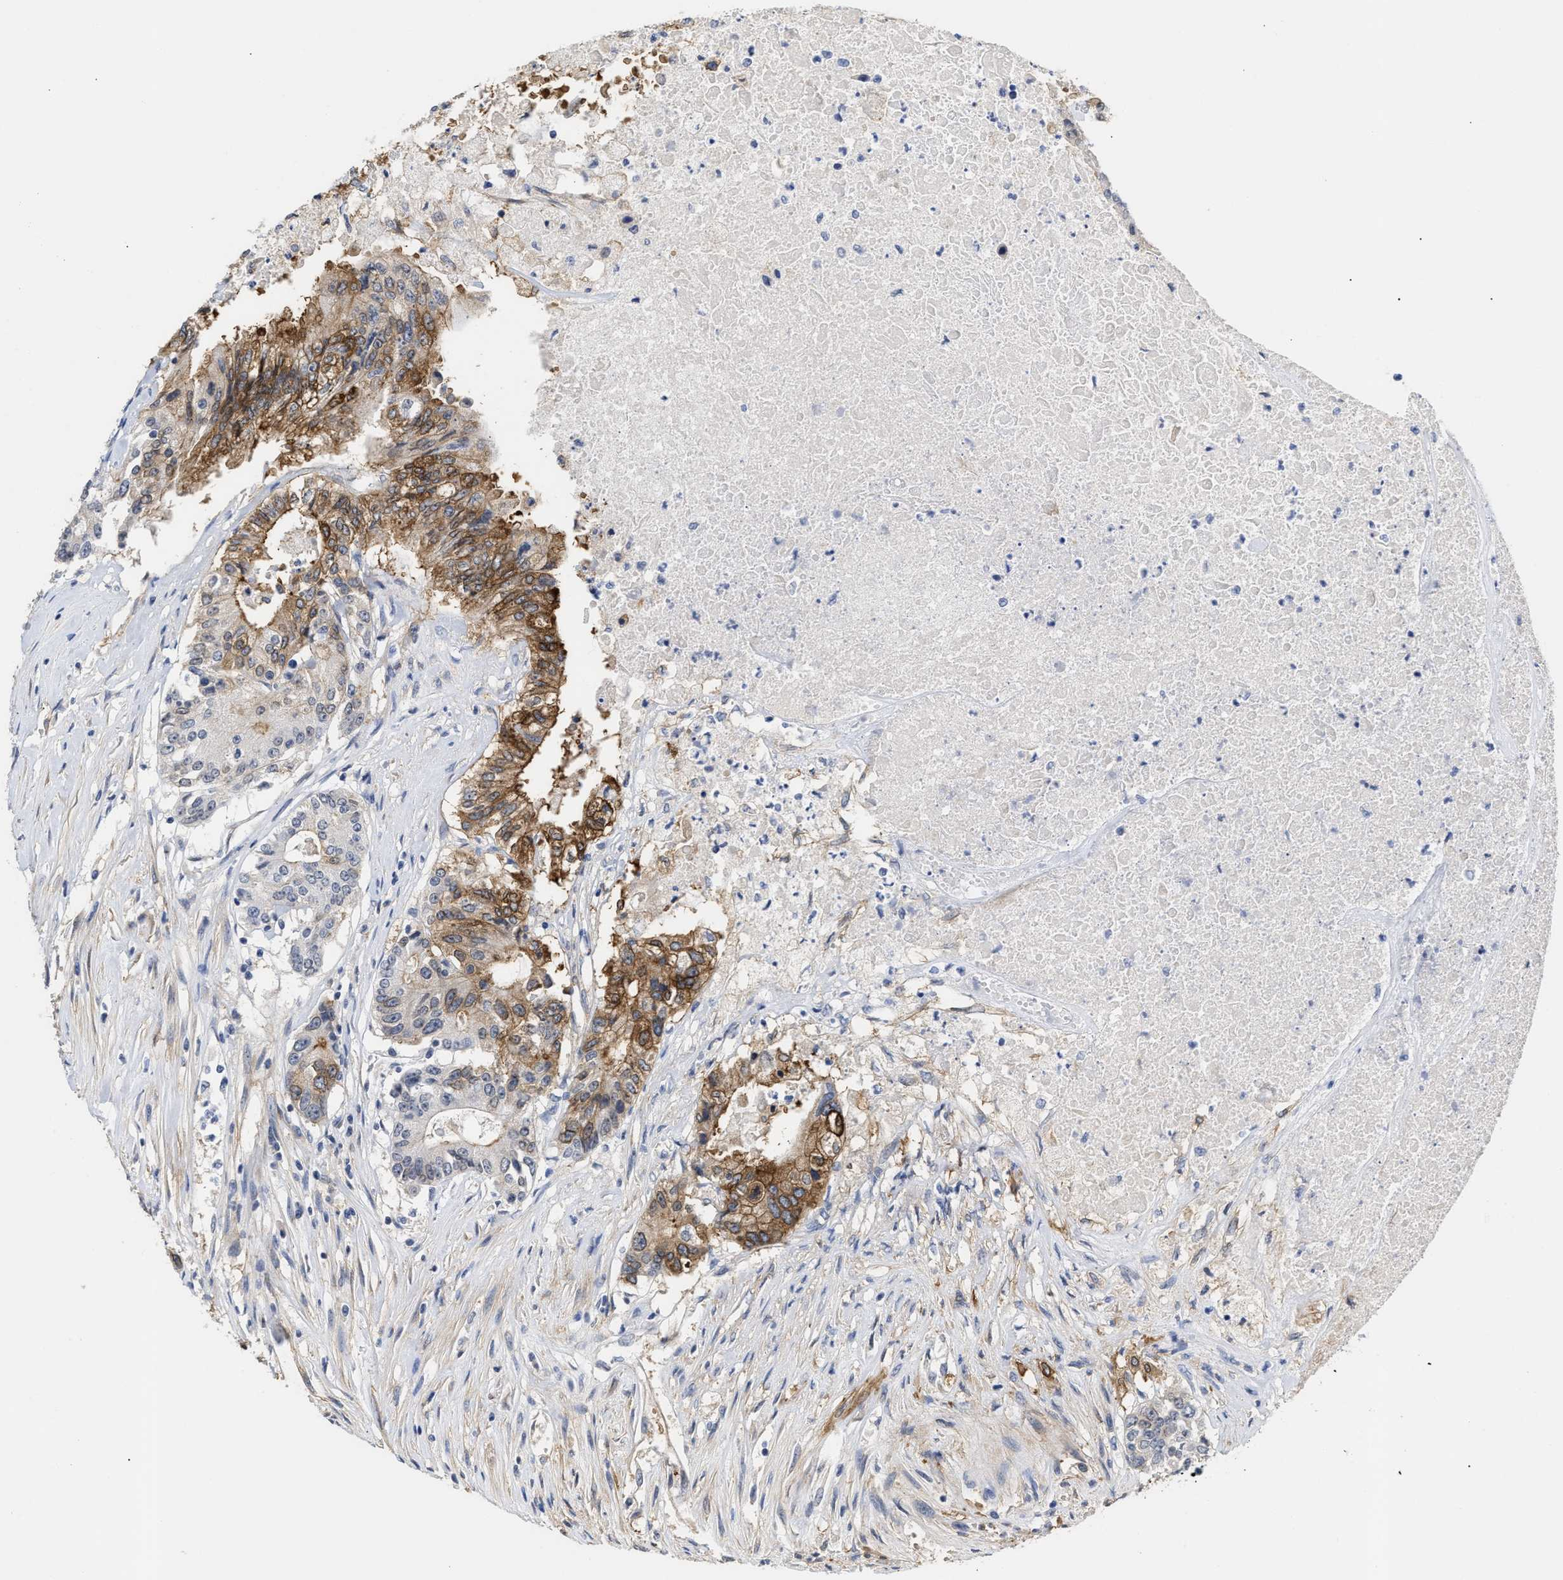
{"staining": {"intensity": "moderate", "quantity": "25%-75%", "location": "cytoplasmic/membranous"}, "tissue": "colorectal cancer", "cell_type": "Tumor cells", "image_type": "cancer", "snomed": [{"axis": "morphology", "description": "Adenocarcinoma, NOS"}, {"axis": "topography", "description": "Colon"}], "caption": "High-magnification brightfield microscopy of colorectal cancer (adenocarcinoma) stained with DAB (brown) and counterstained with hematoxylin (blue). tumor cells exhibit moderate cytoplasmic/membranous staining is identified in approximately25%-75% of cells. The protein is stained brown, and the nuclei are stained in blue (DAB IHC with brightfield microscopy, high magnification).", "gene": "AHNAK2", "patient": {"sex": "female", "age": 77}}